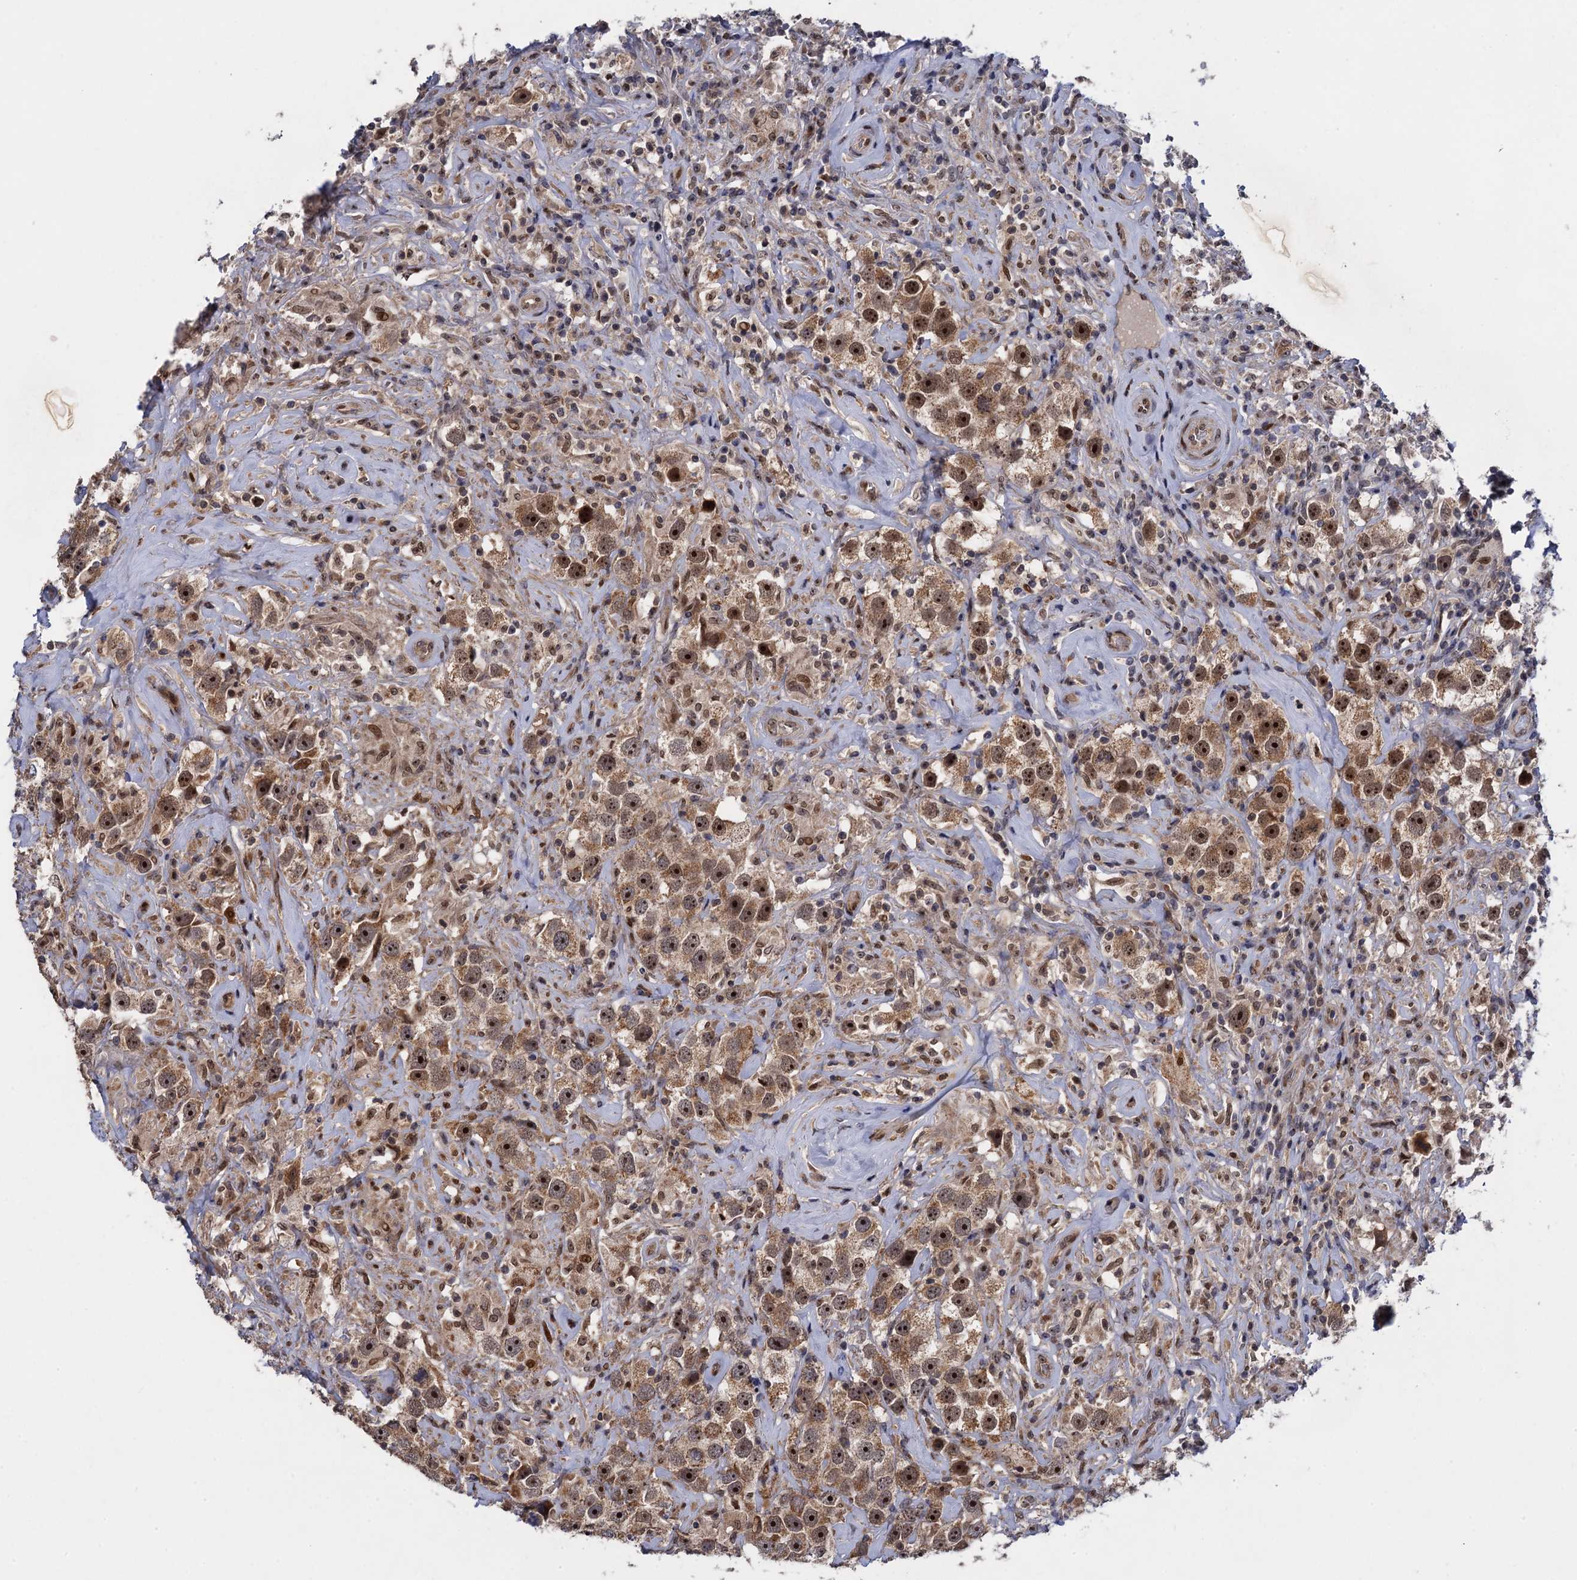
{"staining": {"intensity": "moderate", "quantity": ">75%", "location": "nuclear"}, "tissue": "testis cancer", "cell_type": "Tumor cells", "image_type": "cancer", "snomed": [{"axis": "morphology", "description": "Seminoma, NOS"}, {"axis": "topography", "description": "Testis"}], "caption": "Testis cancer tissue reveals moderate nuclear positivity in approximately >75% of tumor cells", "gene": "ZAR1L", "patient": {"sex": "male", "age": 49}}